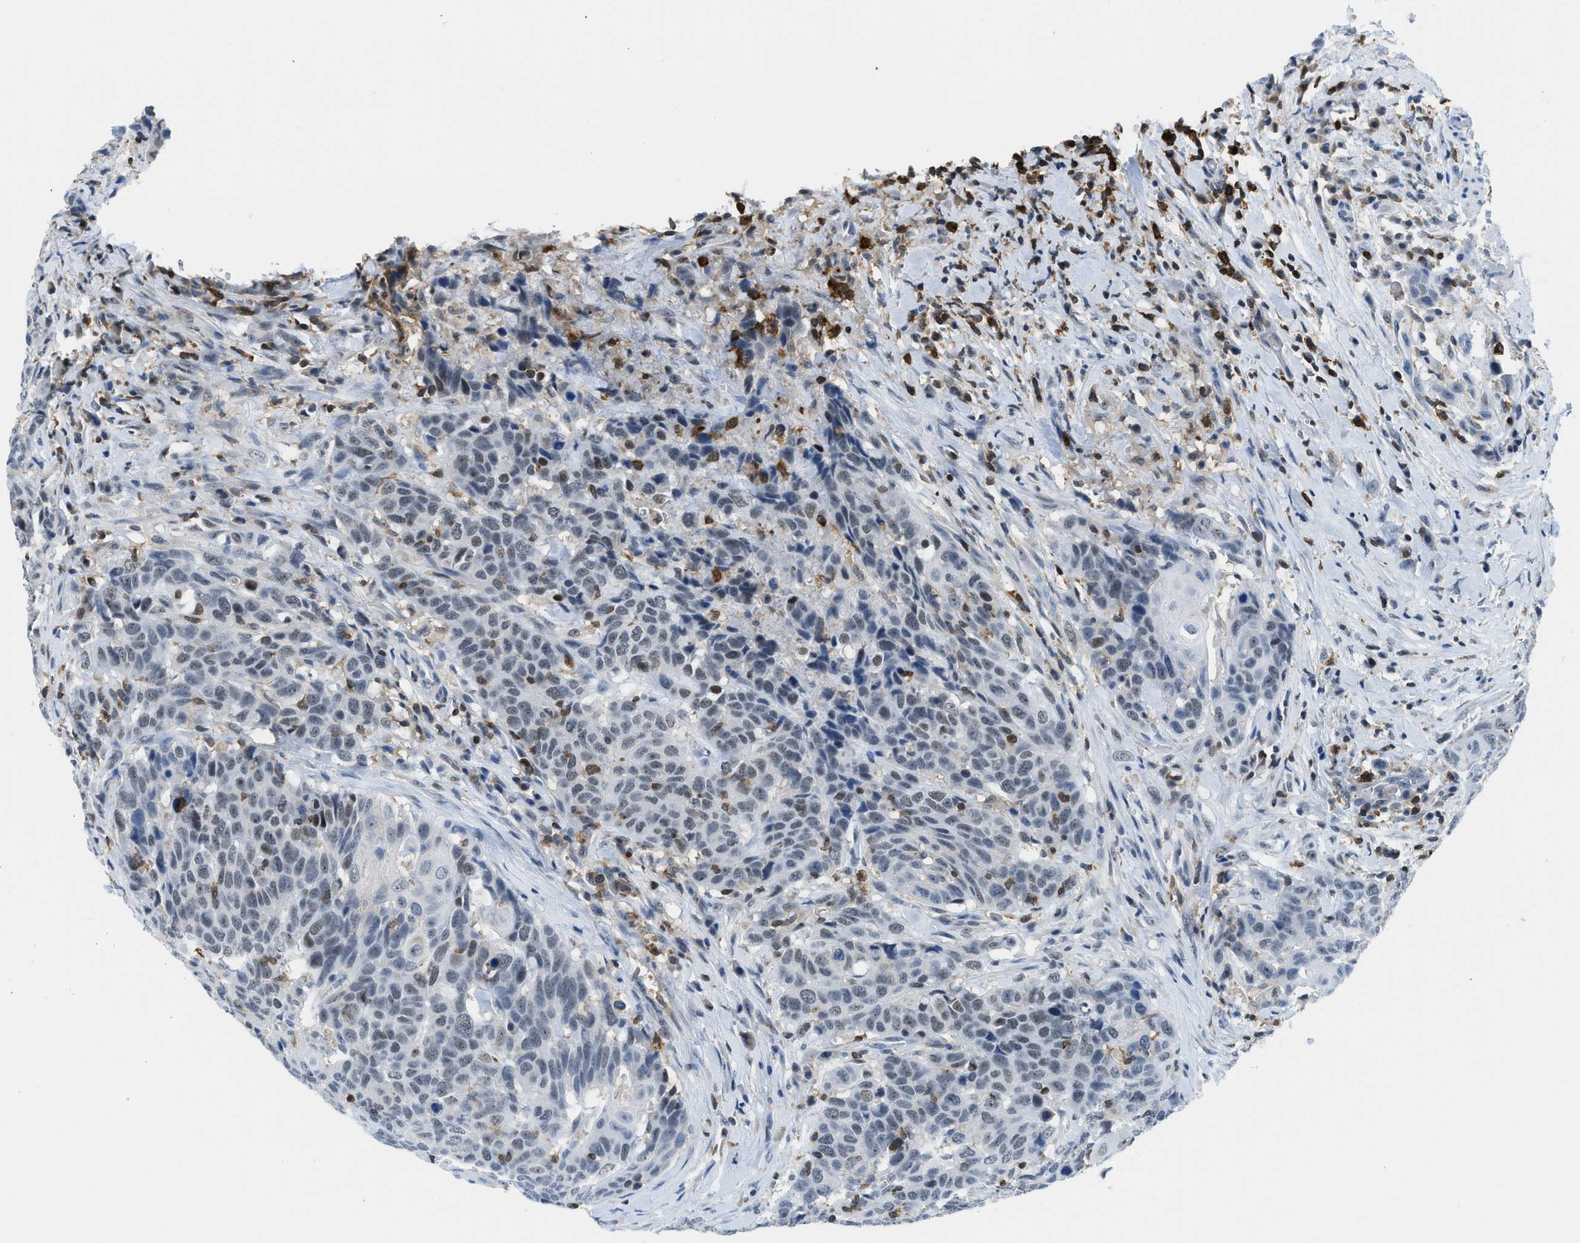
{"staining": {"intensity": "negative", "quantity": "none", "location": "none"}, "tissue": "head and neck cancer", "cell_type": "Tumor cells", "image_type": "cancer", "snomed": [{"axis": "morphology", "description": "Squamous cell carcinoma, NOS"}, {"axis": "topography", "description": "Head-Neck"}], "caption": "The image displays no staining of tumor cells in head and neck cancer.", "gene": "FAM151A", "patient": {"sex": "male", "age": 66}}